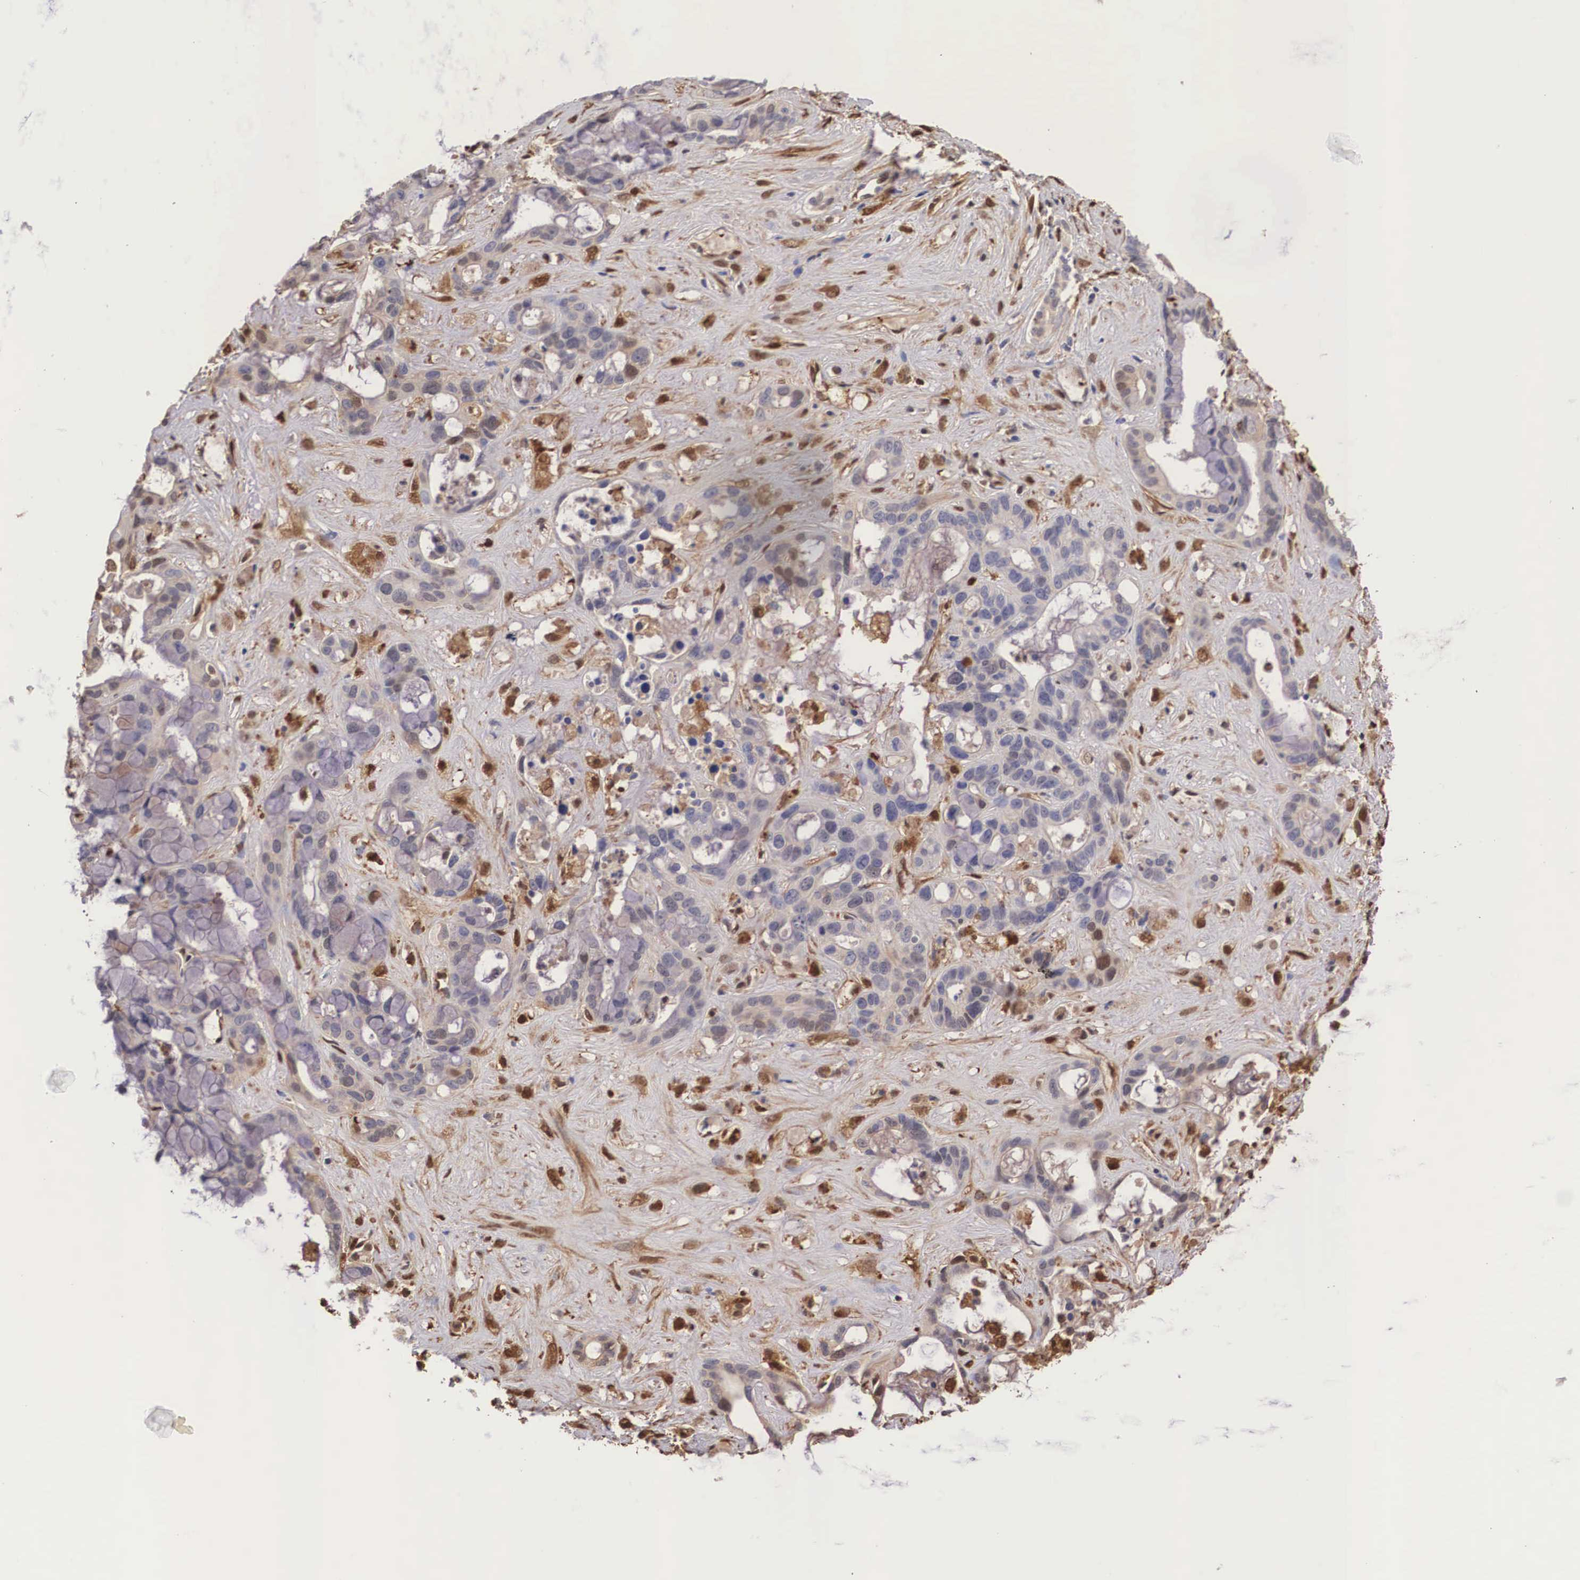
{"staining": {"intensity": "negative", "quantity": "none", "location": "none"}, "tissue": "liver cancer", "cell_type": "Tumor cells", "image_type": "cancer", "snomed": [{"axis": "morphology", "description": "Cholangiocarcinoma"}, {"axis": "topography", "description": "Liver"}], "caption": "Immunohistochemistry of cholangiocarcinoma (liver) exhibits no positivity in tumor cells.", "gene": "LGALS1", "patient": {"sex": "female", "age": 65}}